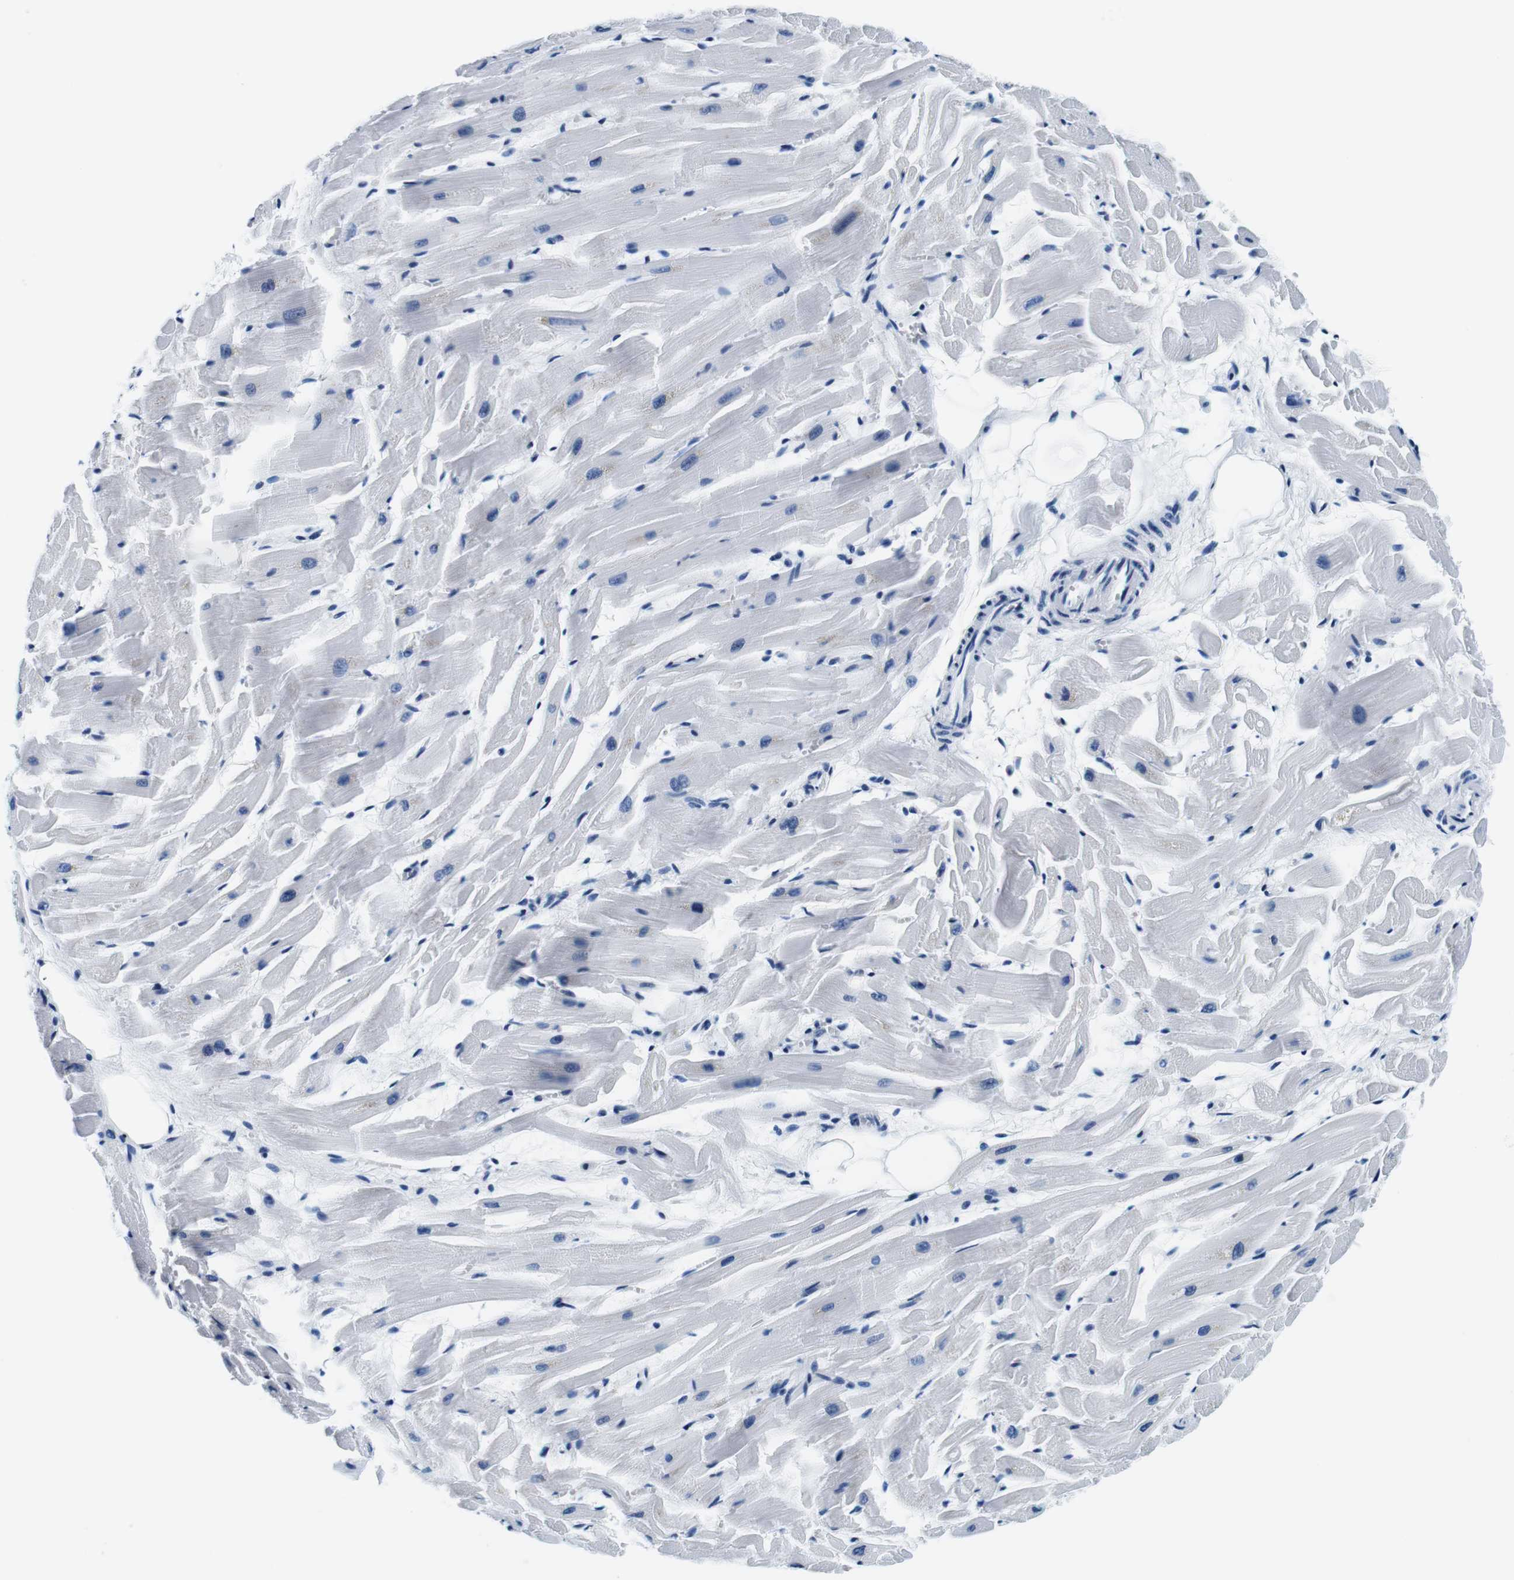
{"staining": {"intensity": "negative", "quantity": "none", "location": "none"}, "tissue": "heart muscle", "cell_type": "Cardiomyocytes", "image_type": "normal", "snomed": [{"axis": "morphology", "description": "Normal tissue, NOS"}, {"axis": "topography", "description": "Heart"}], "caption": "An IHC image of benign heart muscle is shown. There is no staining in cardiomyocytes of heart muscle. Brightfield microscopy of IHC stained with DAB (3,3'-diaminobenzidine) (brown) and hematoxylin (blue), captured at high magnification.", "gene": "ELANE", "patient": {"sex": "female", "age": 19}}